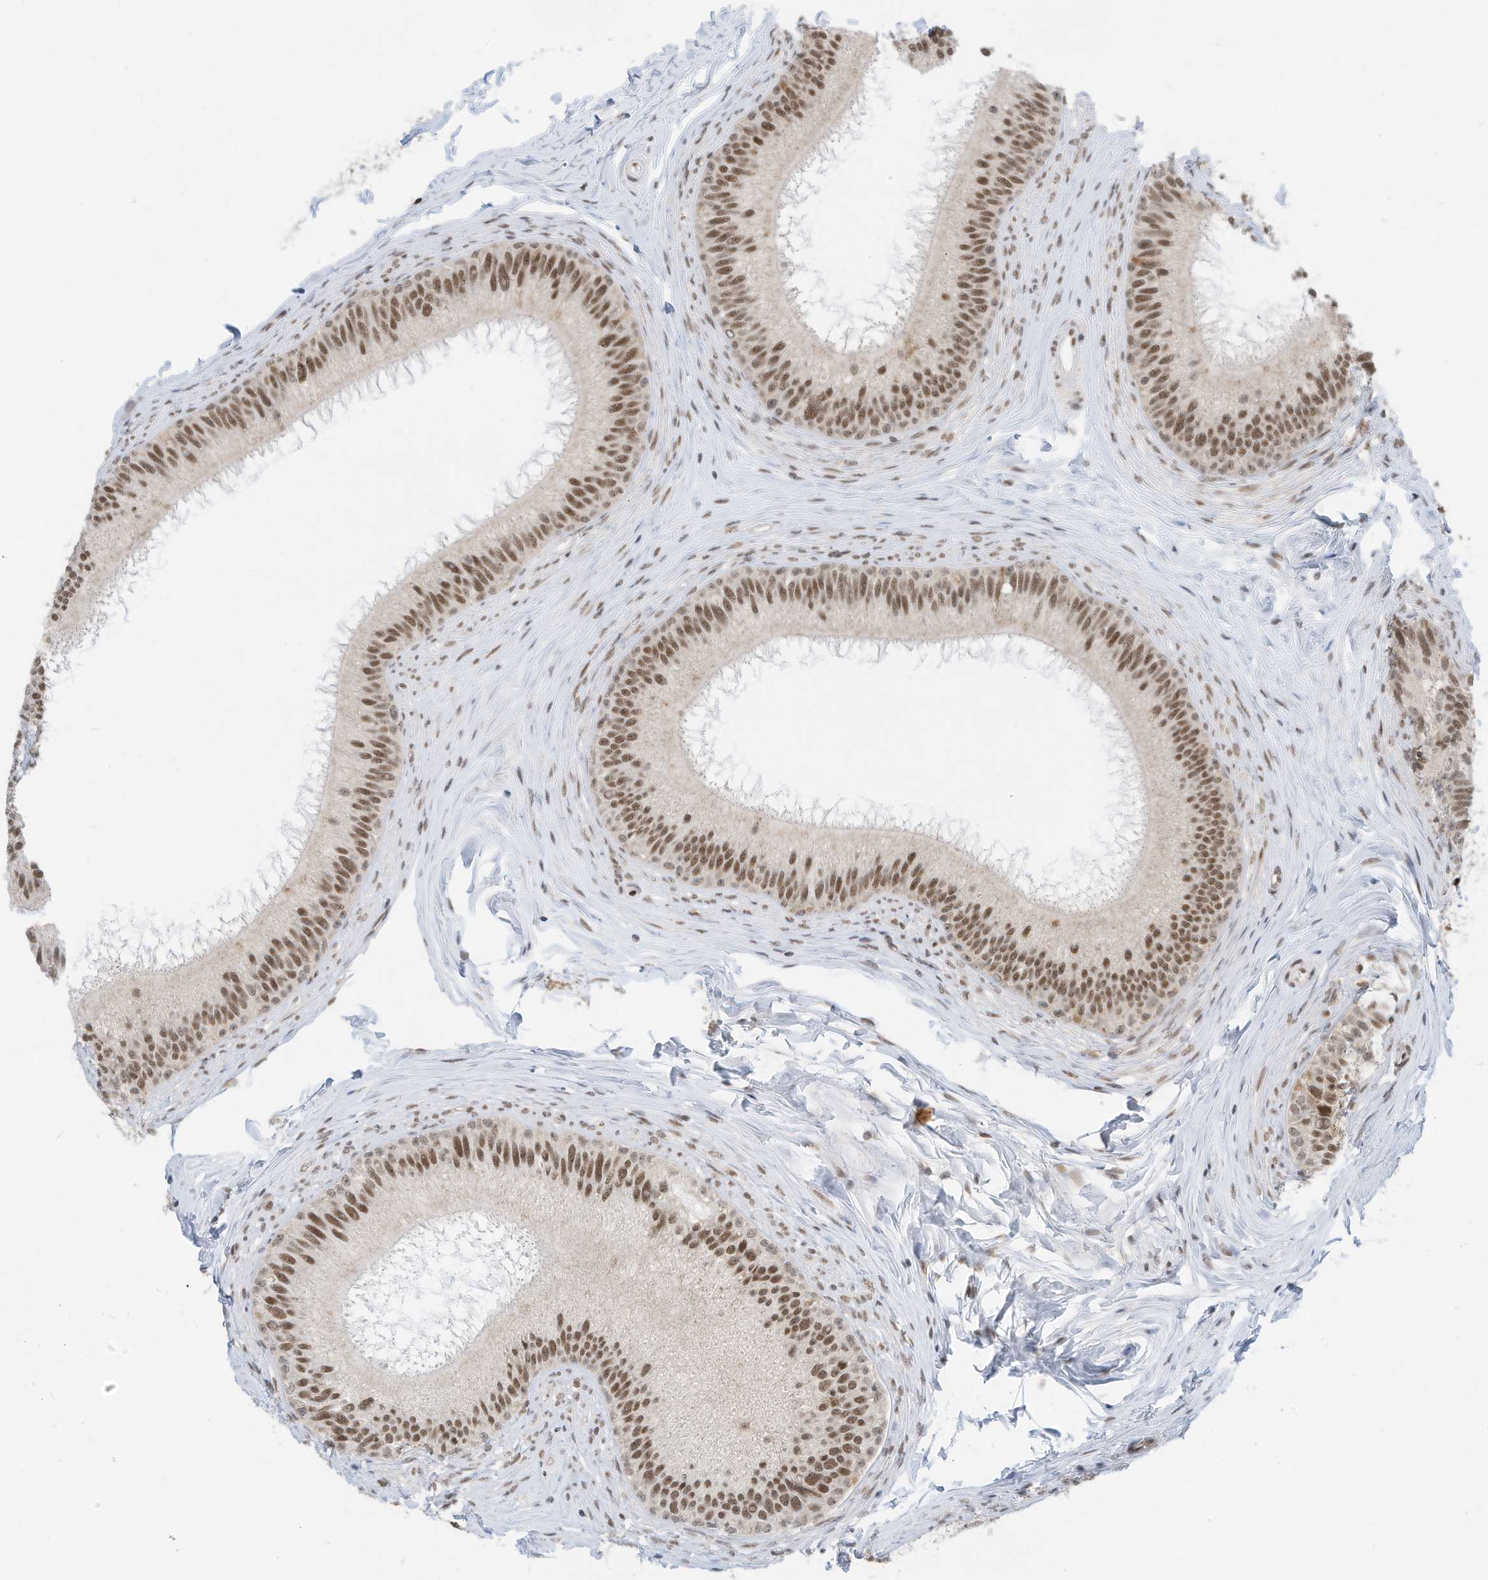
{"staining": {"intensity": "strong", "quantity": "25%-75%", "location": "nuclear"}, "tissue": "epididymis", "cell_type": "Glandular cells", "image_type": "normal", "snomed": [{"axis": "morphology", "description": "Normal tissue, NOS"}, {"axis": "topography", "description": "Epididymis"}], "caption": "Immunohistochemistry photomicrograph of normal epididymis: epididymis stained using IHC displays high levels of strong protein expression localized specifically in the nuclear of glandular cells, appearing as a nuclear brown color.", "gene": "AURKAIP1", "patient": {"sex": "male", "age": 27}}